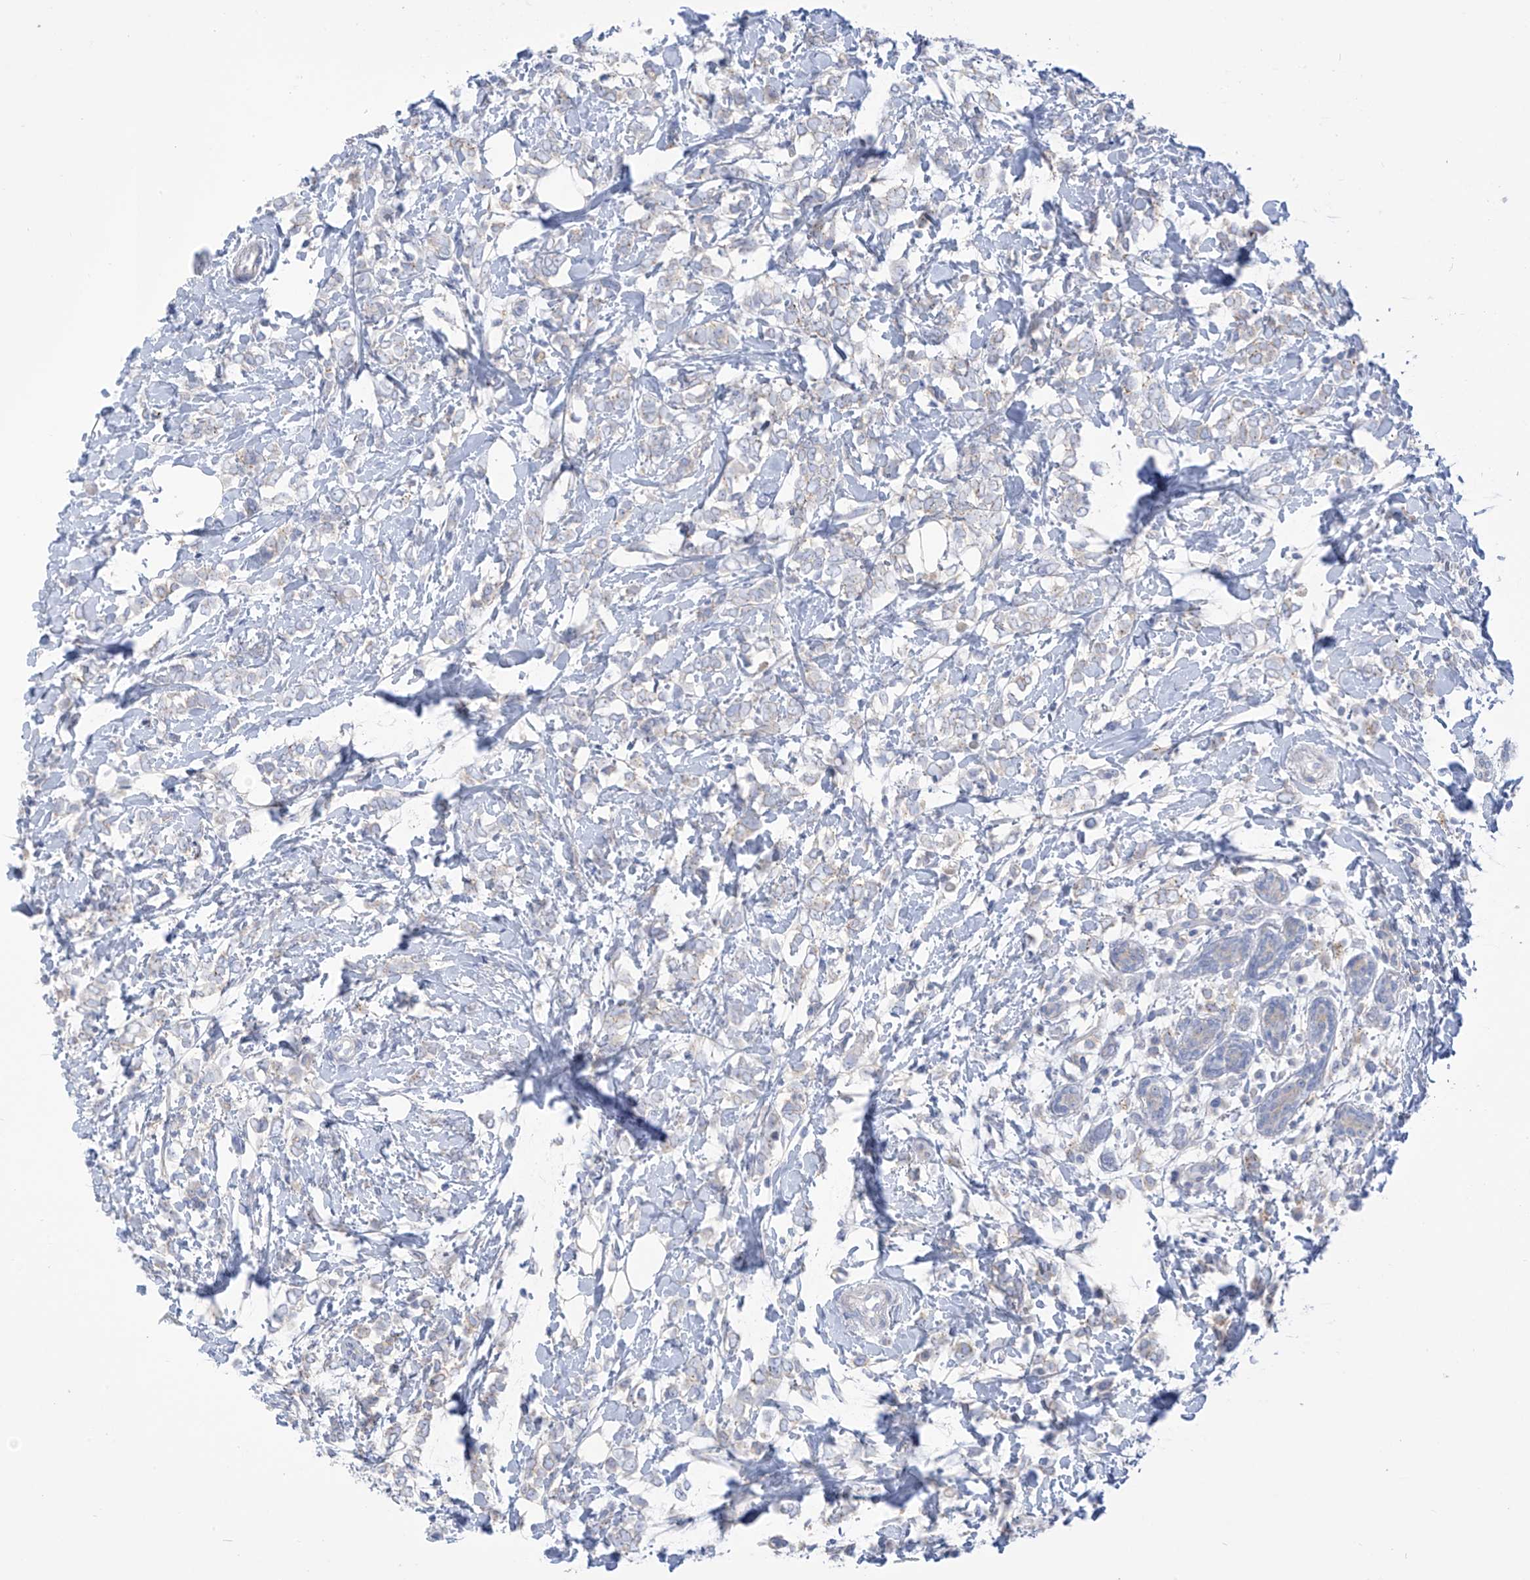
{"staining": {"intensity": "negative", "quantity": "none", "location": "none"}, "tissue": "breast cancer", "cell_type": "Tumor cells", "image_type": "cancer", "snomed": [{"axis": "morphology", "description": "Normal tissue, NOS"}, {"axis": "morphology", "description": "Lobular carcinoma"}, {"axis": "topography", "description": "Breast"}], "caption": "Tumor cells show no significant staining in breast cancer.", "gene": "FABP2", "patient": {"sex": "female", "age": 47}}